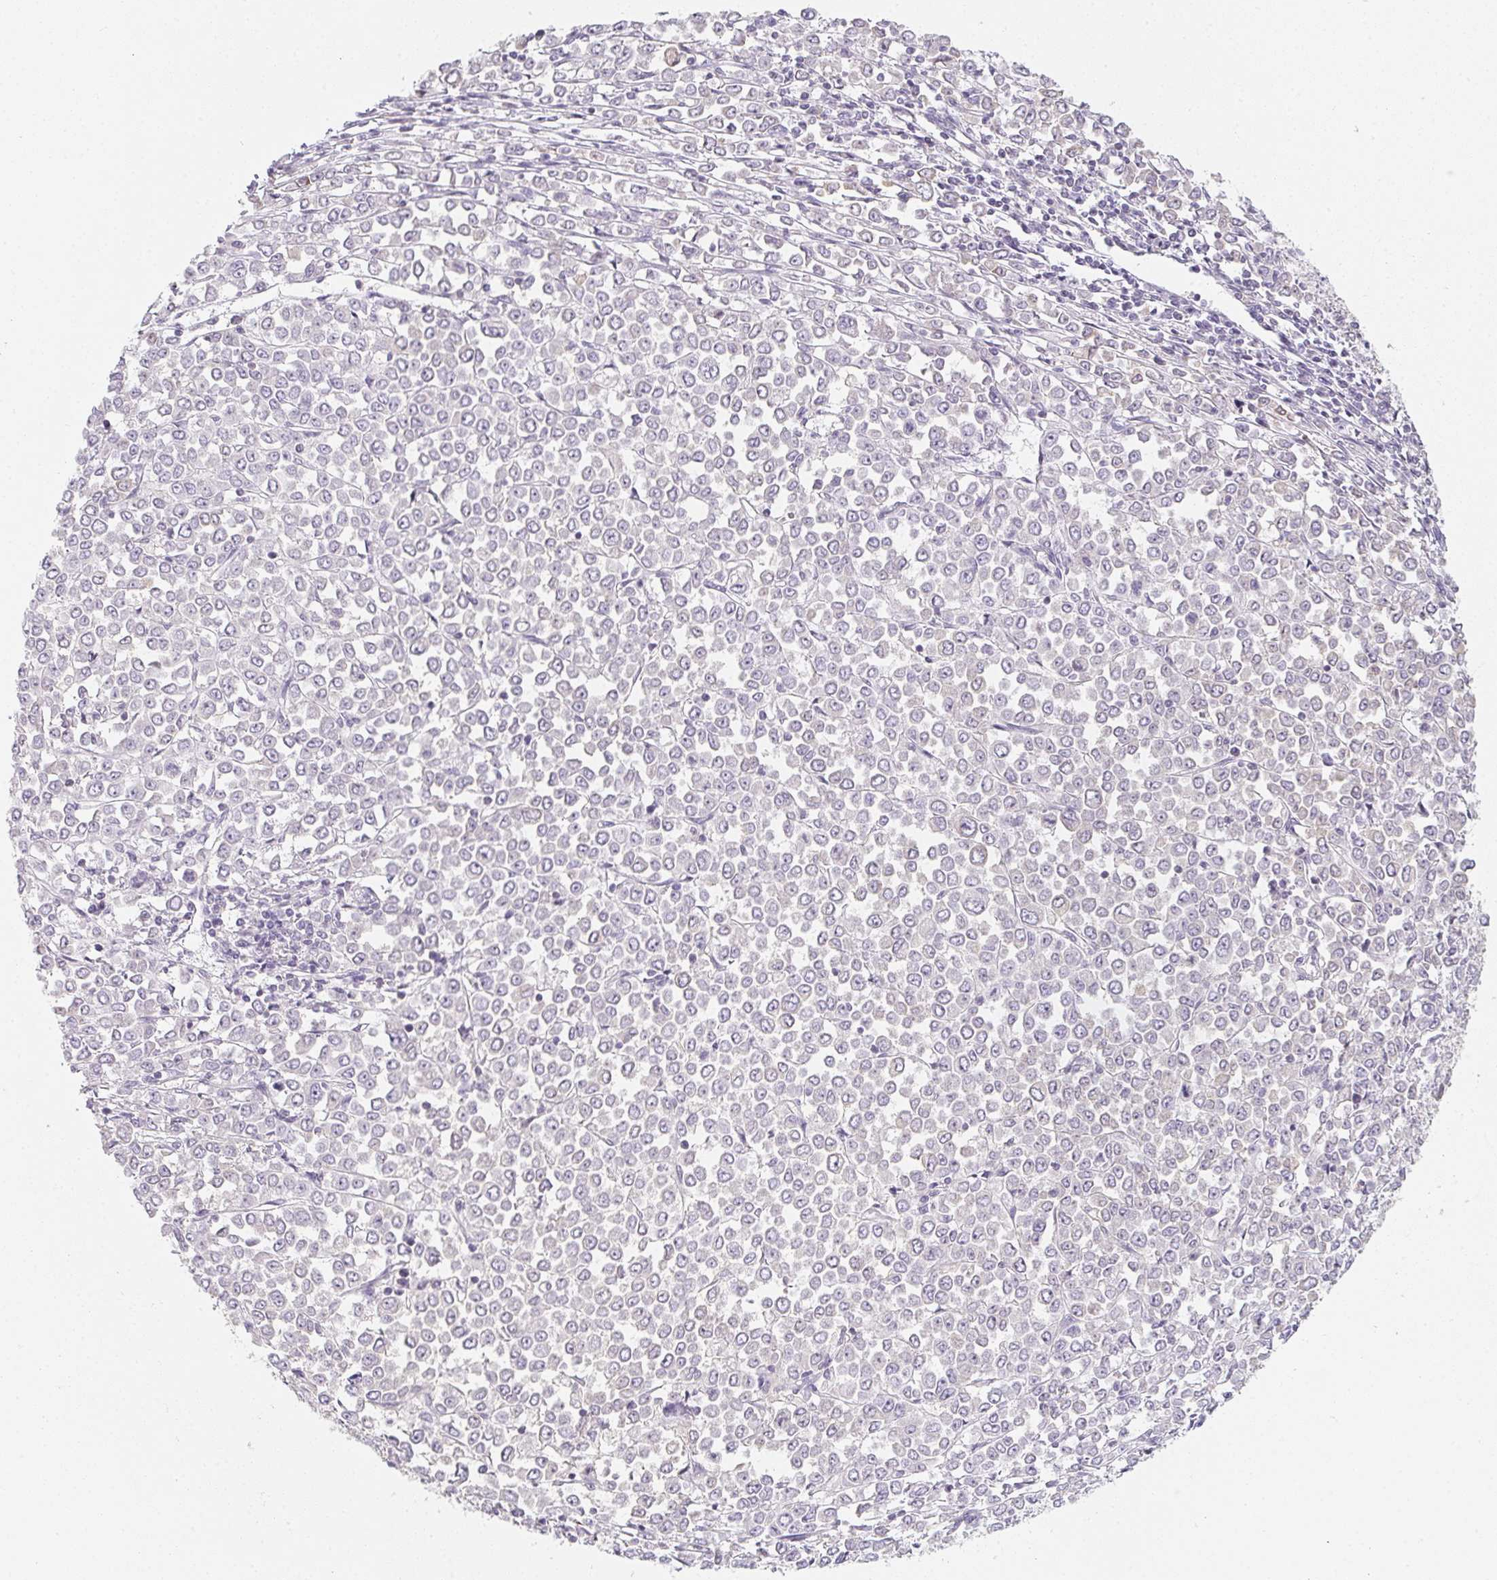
{"staining": {"intensity": "negative", "quantity": "none", "location": "none"}, "tissue": "stomach cancer", "cell_type": "Tumor cells", "image_type": "cancer", "snomed": [{"axis": "morphology", "description": "Adenocarcinoma, NOS"}, {"axis": "topography", "description": "Stomach, upper"}], "caption": "Tumor cells show no significant staining in stomach cancer (adenocarcinoma).", "gene": "SOAT1", "patient": {"sex": "male", "age": 70}}